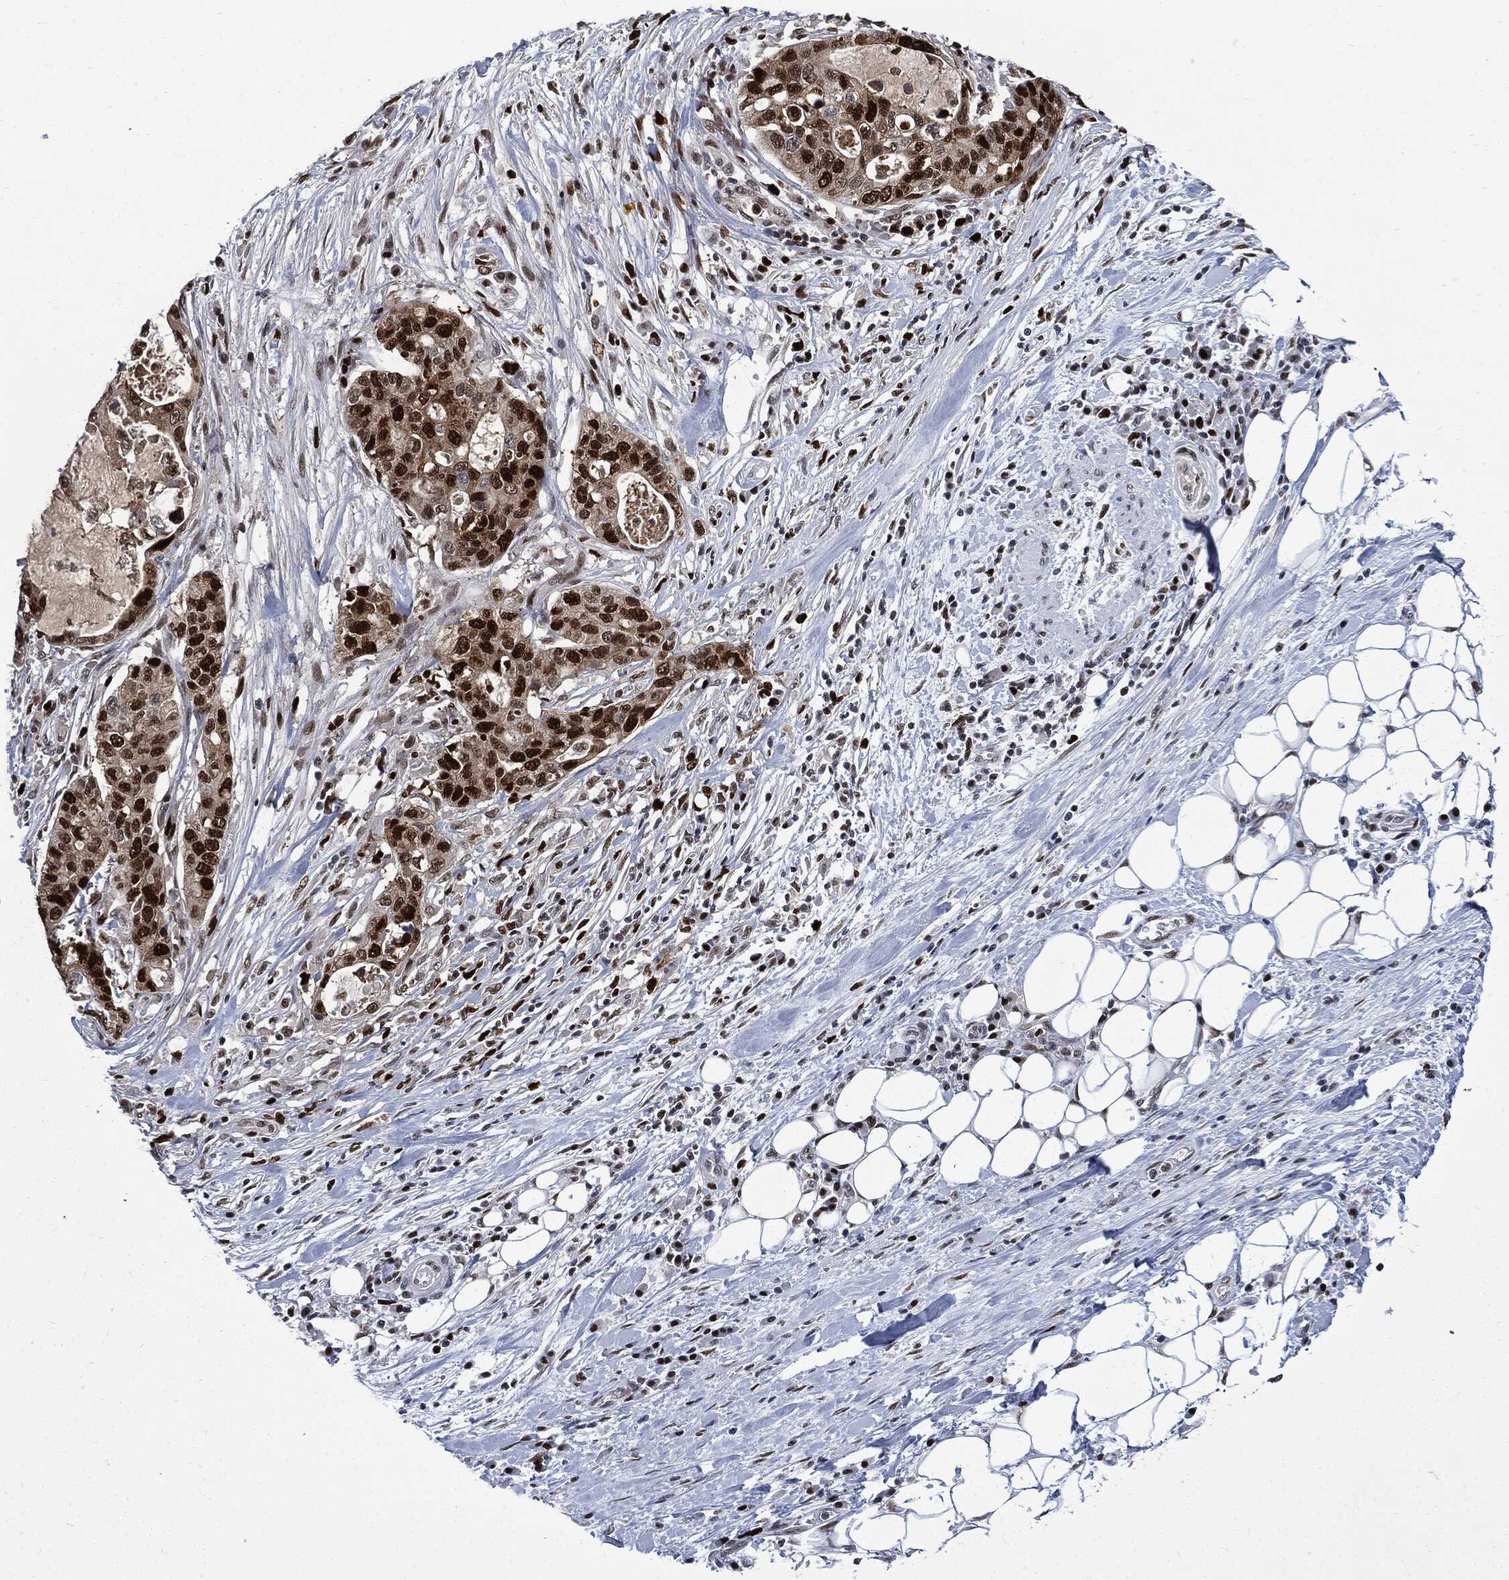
{"staining": {"intensity": "strong", "quantity": ">75%", "location": "nuclear"}, "tissue": "stomach cancer", "cell_type": "Tumor cells", "image_type": "cancer", "snomed": [{"axis": "morphology", "description": "Adenocarcinoma, NOS"}, {"axis": "topography", "description": "Stomach"}], "caption": "This histopathology image reveals stomach adenocarcinoma stained with immunohistochemistry (IHC) to label a protein in brown. The nuclear of tumor cells show strong positivity for the protein. Nuclei are counter-stained blue.", "gene": "PCNA", "patient": {"sex": "male", "age": 54}}